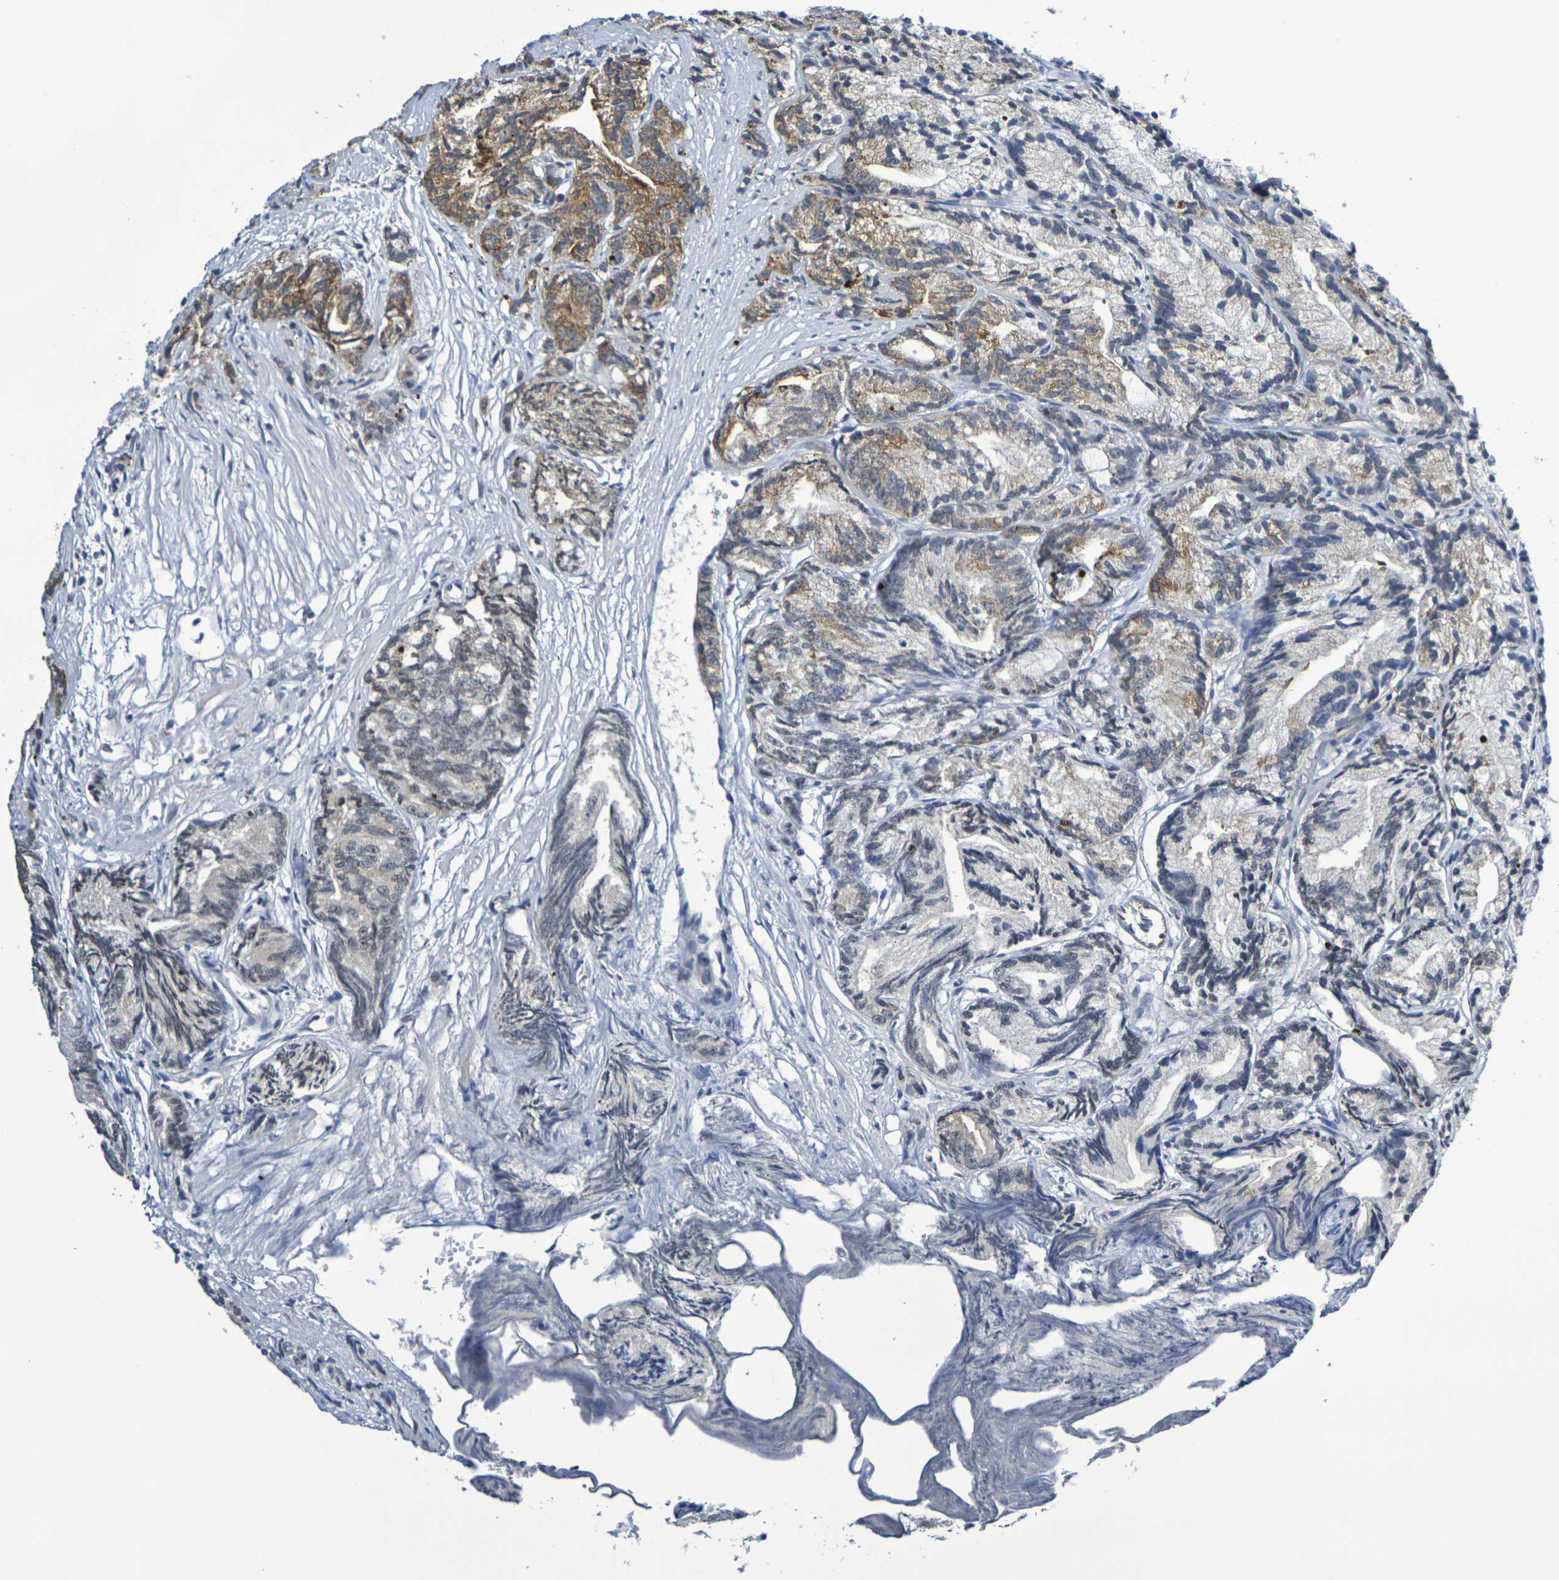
{"staining": {"intensity": "moderate", "quantity": ">75%", "location": "cytoplasmic/membranous"}, "tissue": "prostate cancer", "cell_type": "Tumor cells", "image_type": "cancer", "snomed": [{"axis": "morphology", "description": "Adenocarcinoma, Low grade"}, {"axis": "topography", "description": "Prostate"}], "caption": "Human prostate cancer (low-grade adenocarcinoma) stained with a brown dye demonstrates moderate cytoplasmic/membranous positive positivity in about >75% of tumor cells.", "gene": "CHRNB1", "patient": {"sex": "male", "age": 89}}